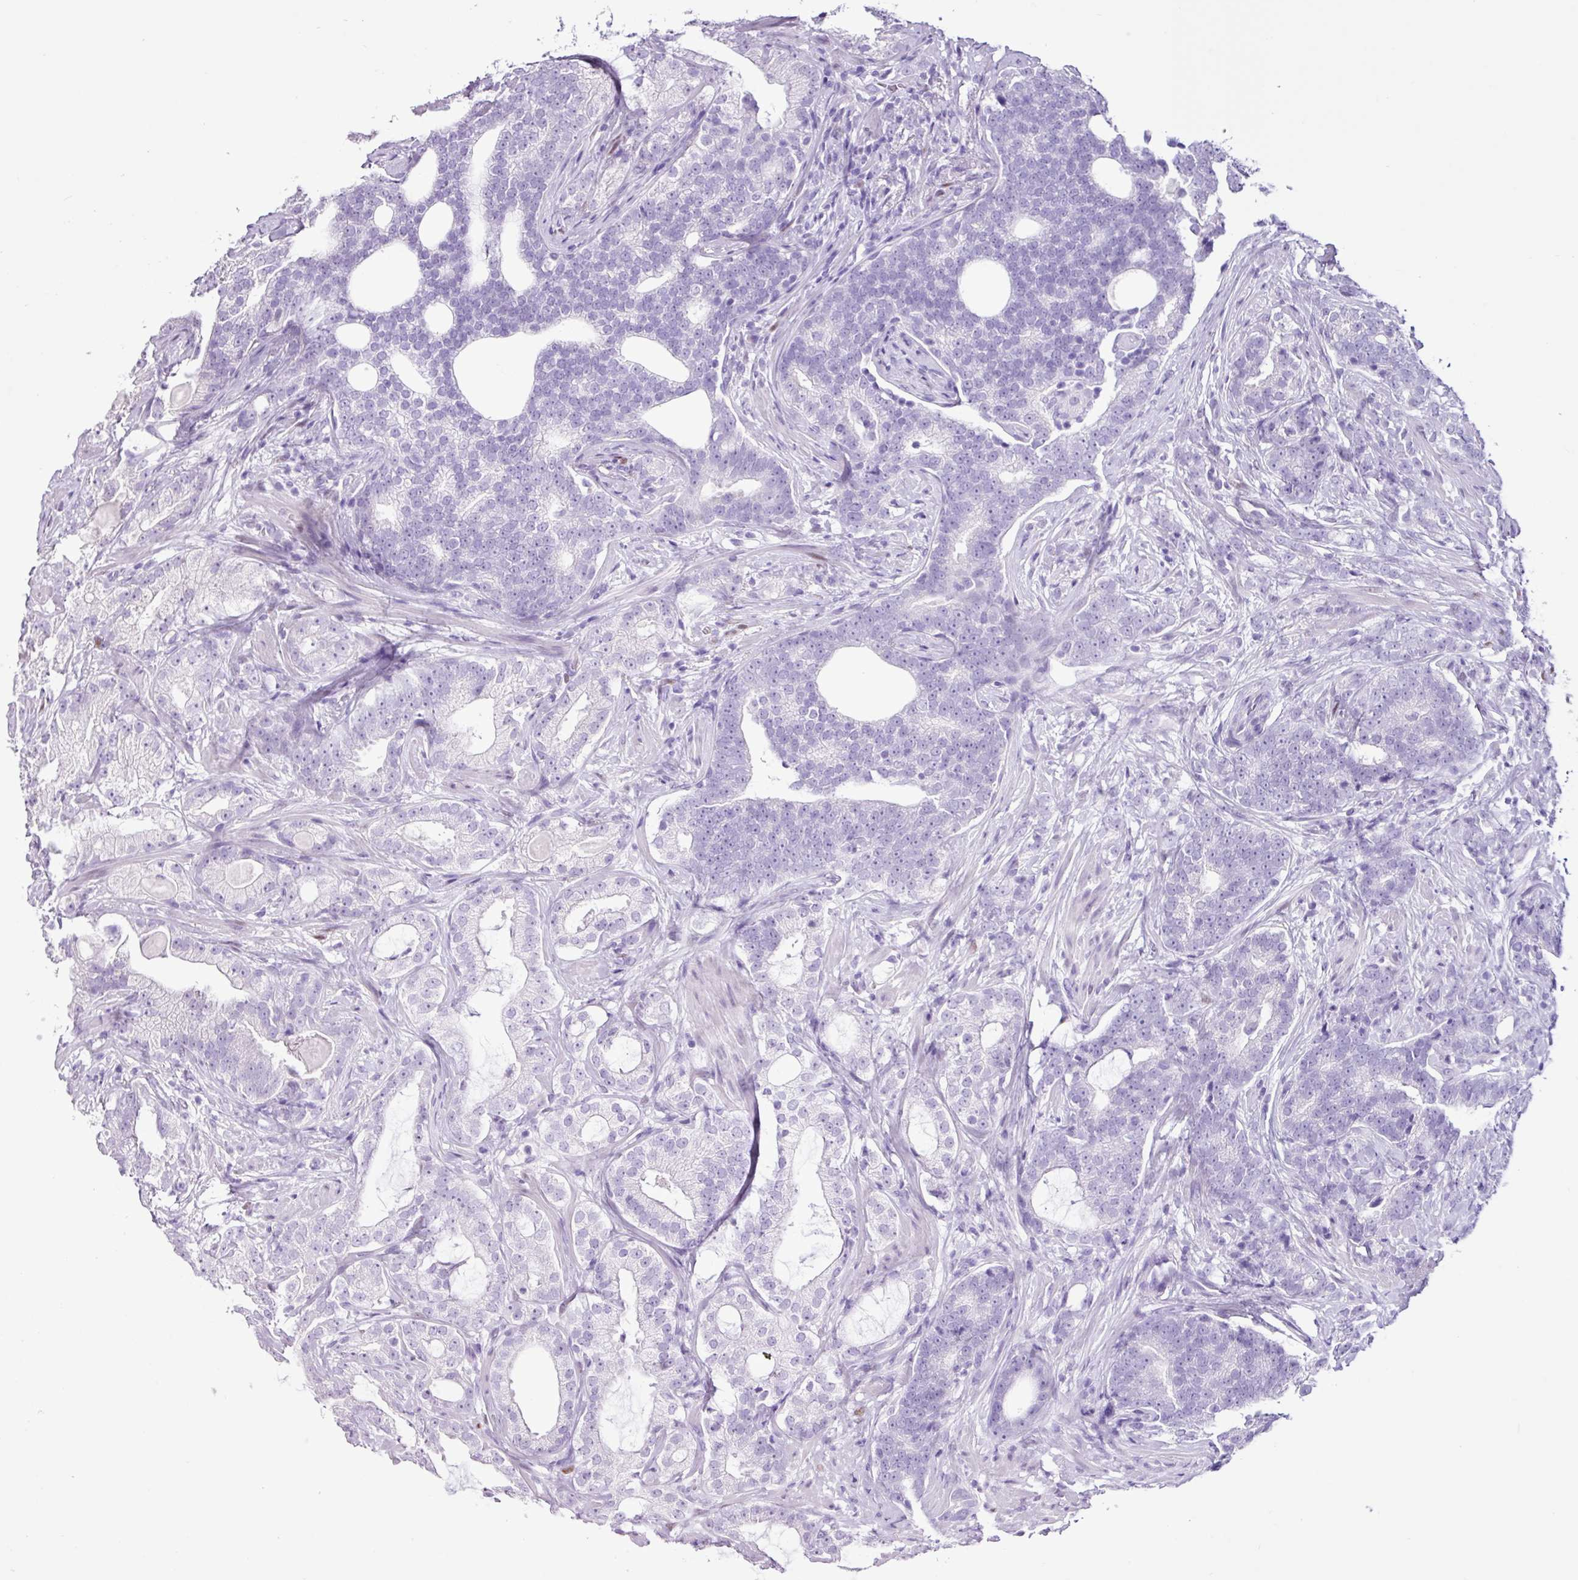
{"staining": {"intensity": "negative", "quantity": "none", "location": "none"}, "tissue": "prostate cancer", "cell_type": "Tumor cells", "image_type": "cancer", "snomed": [{"axis": "morphology", "description": "Adenocarcinoma, High grade"}, {"axis": "topography", "description": "Prostate"}], "caption": "IHC photomicrograph of human prostate adenocarcinoma (high-grade) stained for a protein (brown), which shows no positivity in tumor cells. (IHC, brightfield microscopy, high magnification).", "gene": "PGR", "patient": {"sex": "male", "age": 64}}